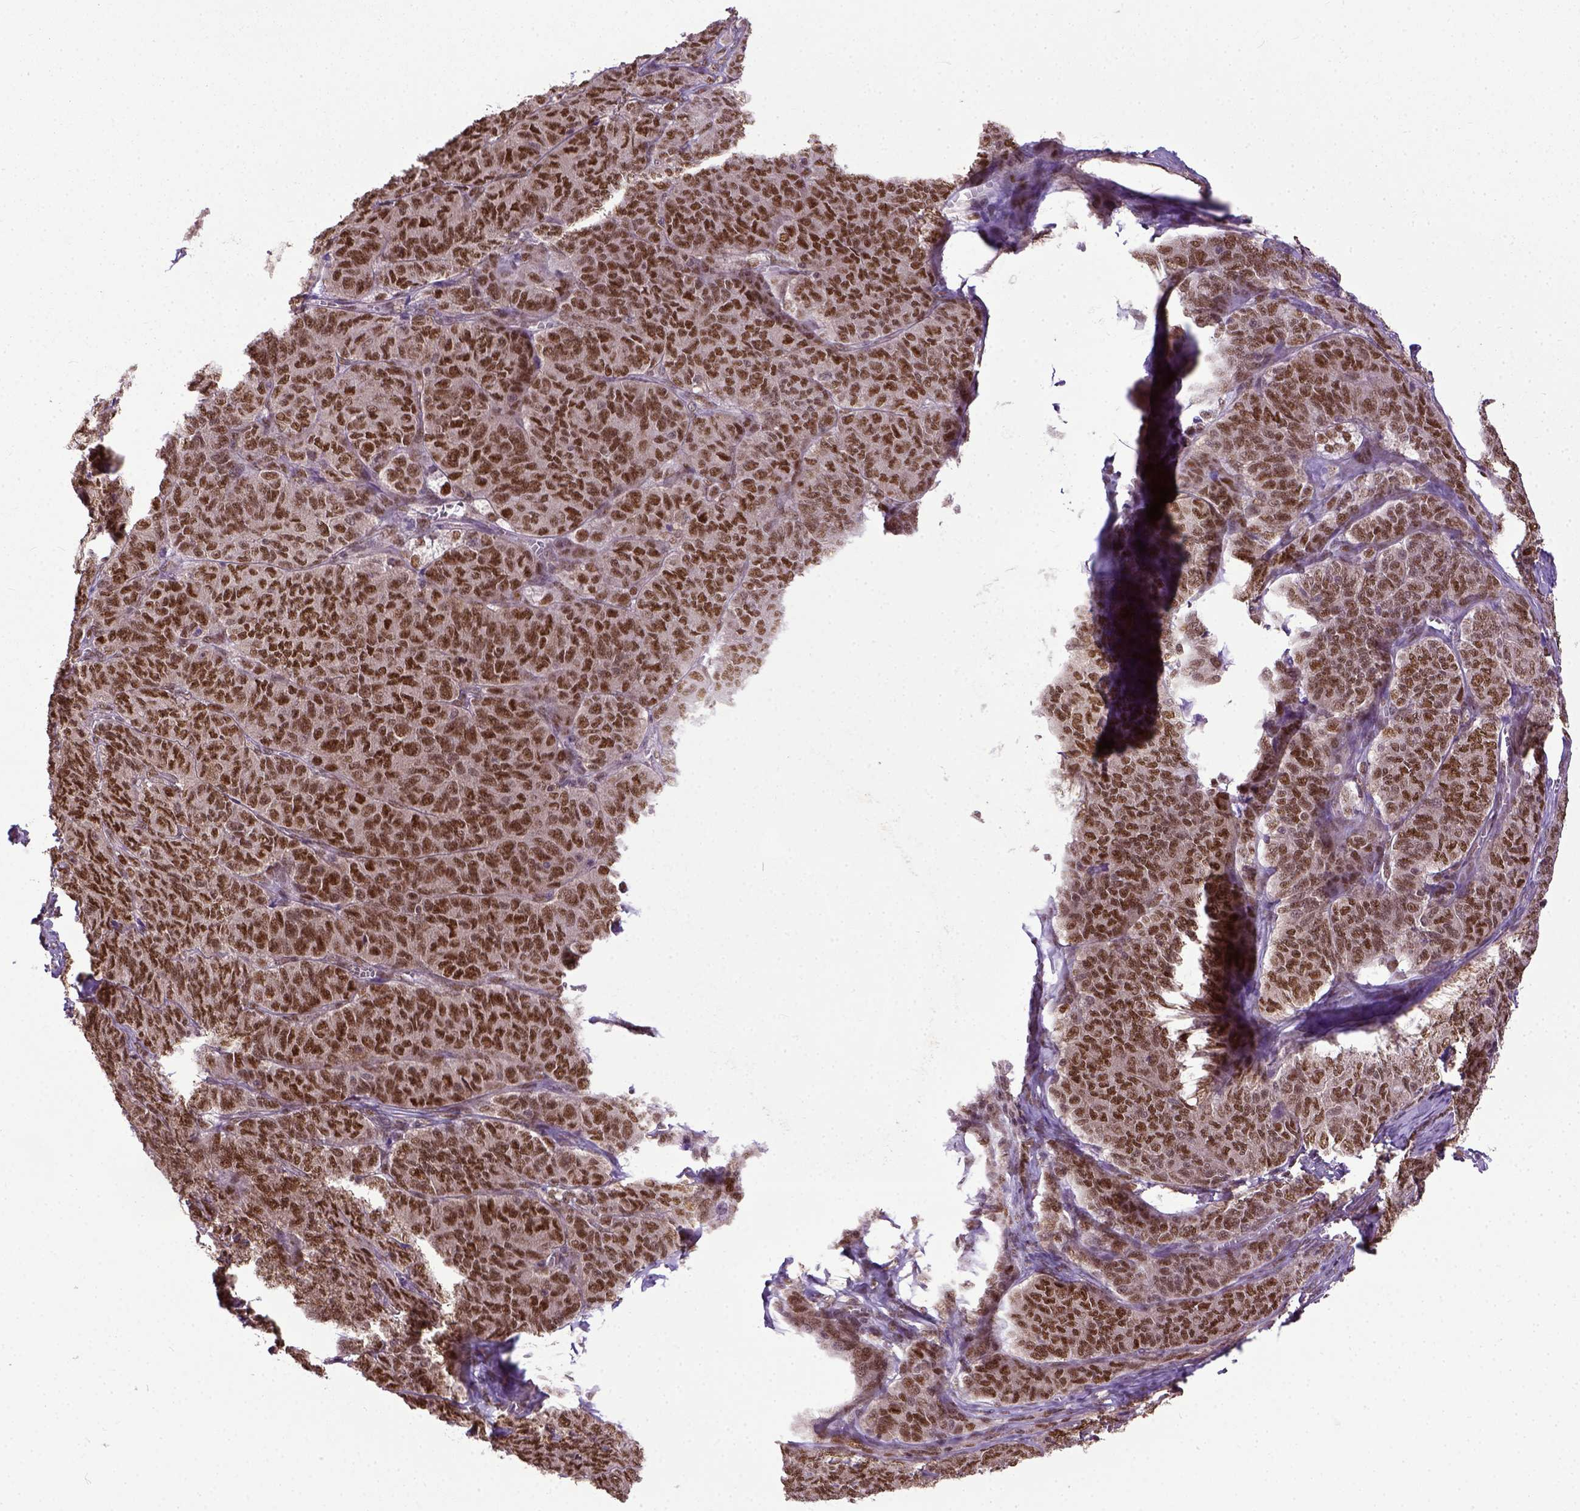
{"staining": {"intensity": "moderate", "quantity": ">75%", "location": "nuclear"}, "tissue": "ovarian cancer", "cell_type": "Tumor cells", "image_type": "cancer", "snomed": [{"axis": "morphology", "description": "Carcinoma, endometroid"}, {"axis": "topography", "description": "Ovary"}], "caption": "A brown stain shows moderate nuclear expression of a protein in human endometroid carcinoma (ovarian) tumor cells.", "gene": "UBA3", "patient": {"sex": "female", "age": 80}}